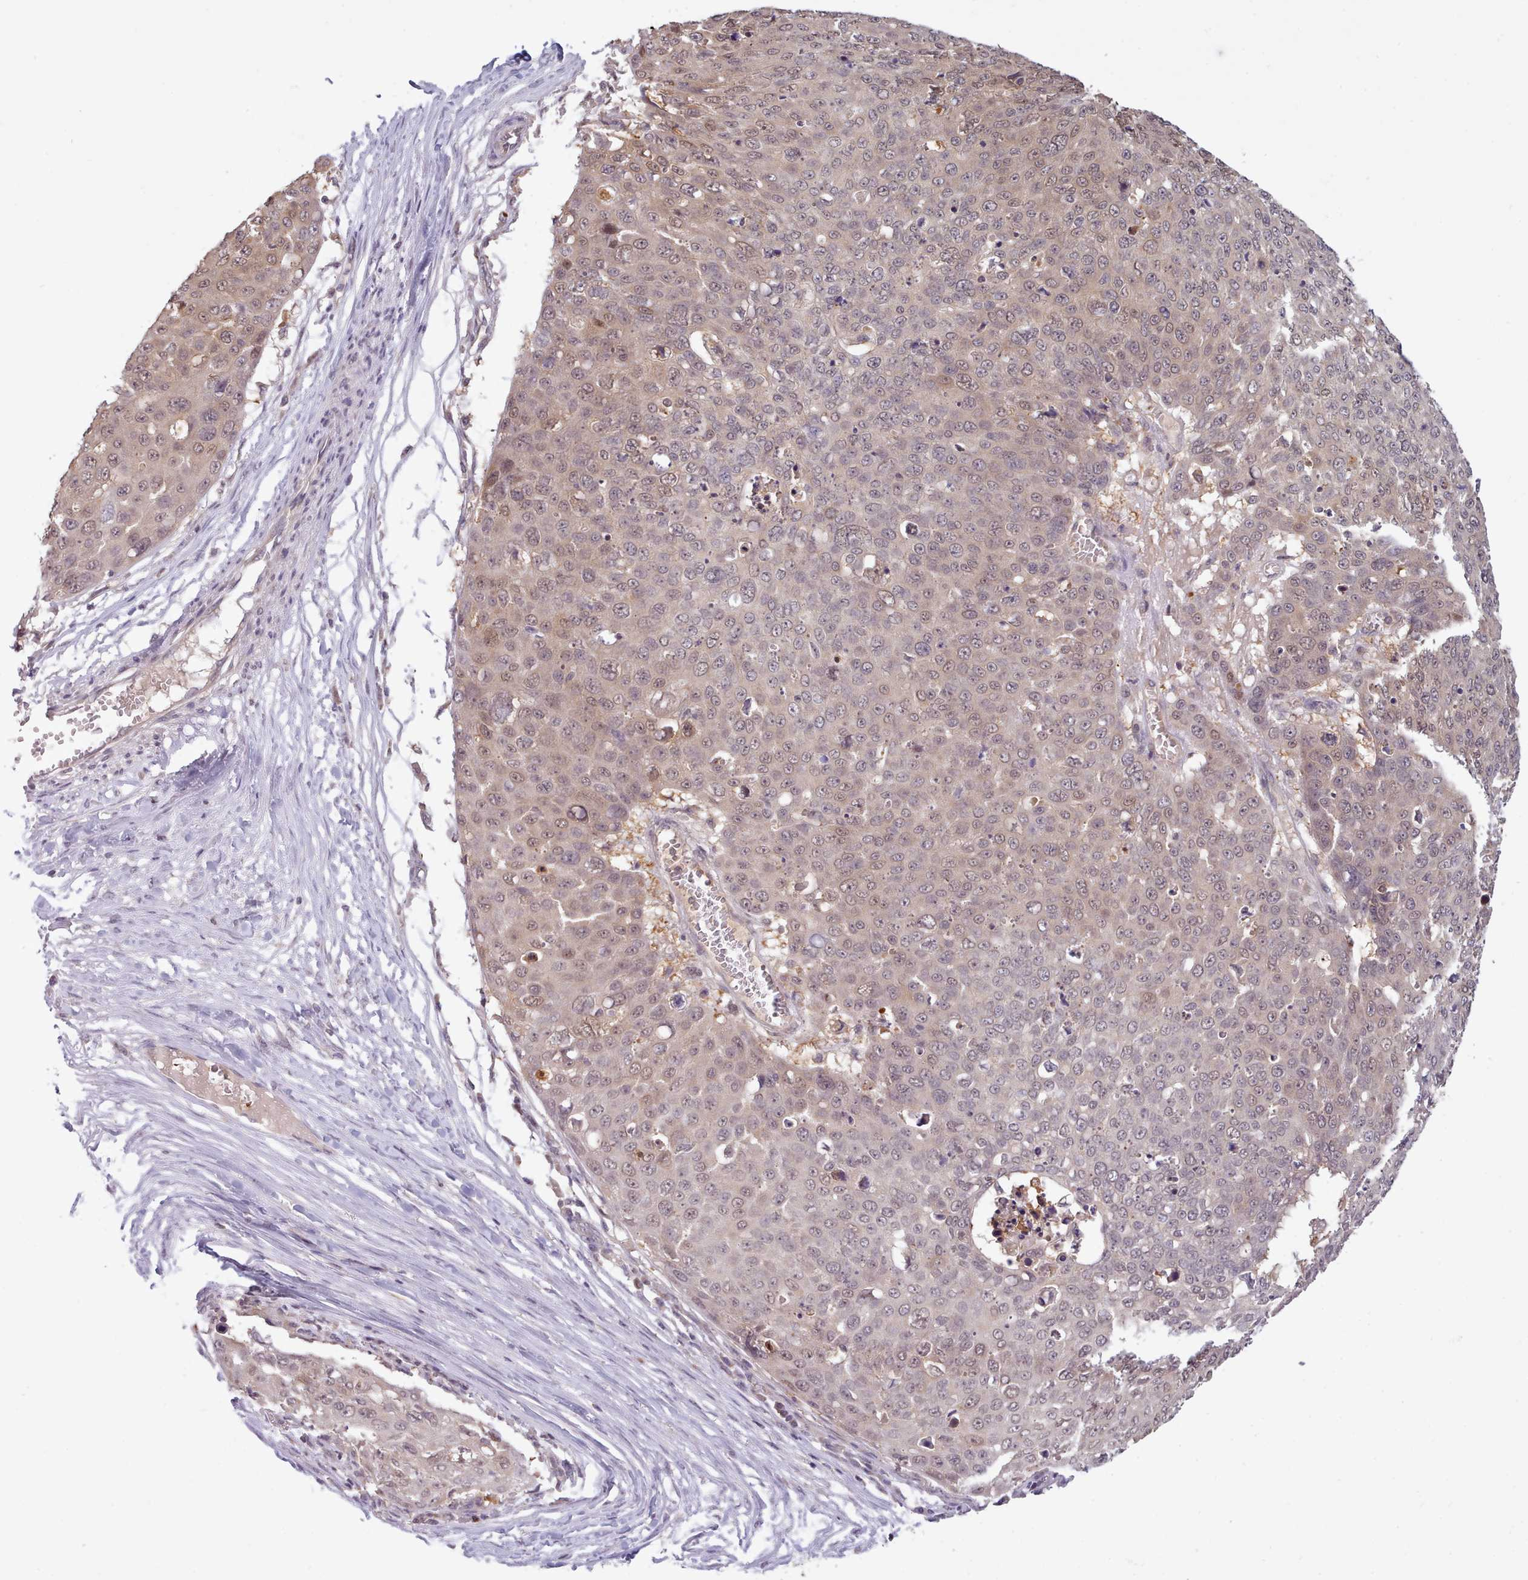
{"staining": {"intensity": "moderate", "quantity": "25%-75%", "location": "nuclear"}, "tissue": "skin cancer", "cell_type": "Tumor cells", "image_type": "cancer", "snomed": [{"axis": "morphology", "description": "Squamous cell carcinoma, NOS"}, {"axis": "topography", "description": "Skin"}], "caption": "Immunohistochemical staining of human skin cancer exhibits medium levels of moderate nuclear expression in about 25%-75% of tumor cells. (DAB (3,3'-diaminobenzidine) IHC, brown staining for protein, blue staining for nuclei).", "gene": "ARL17A", "patient": {"sex": "male", "age": 71}}